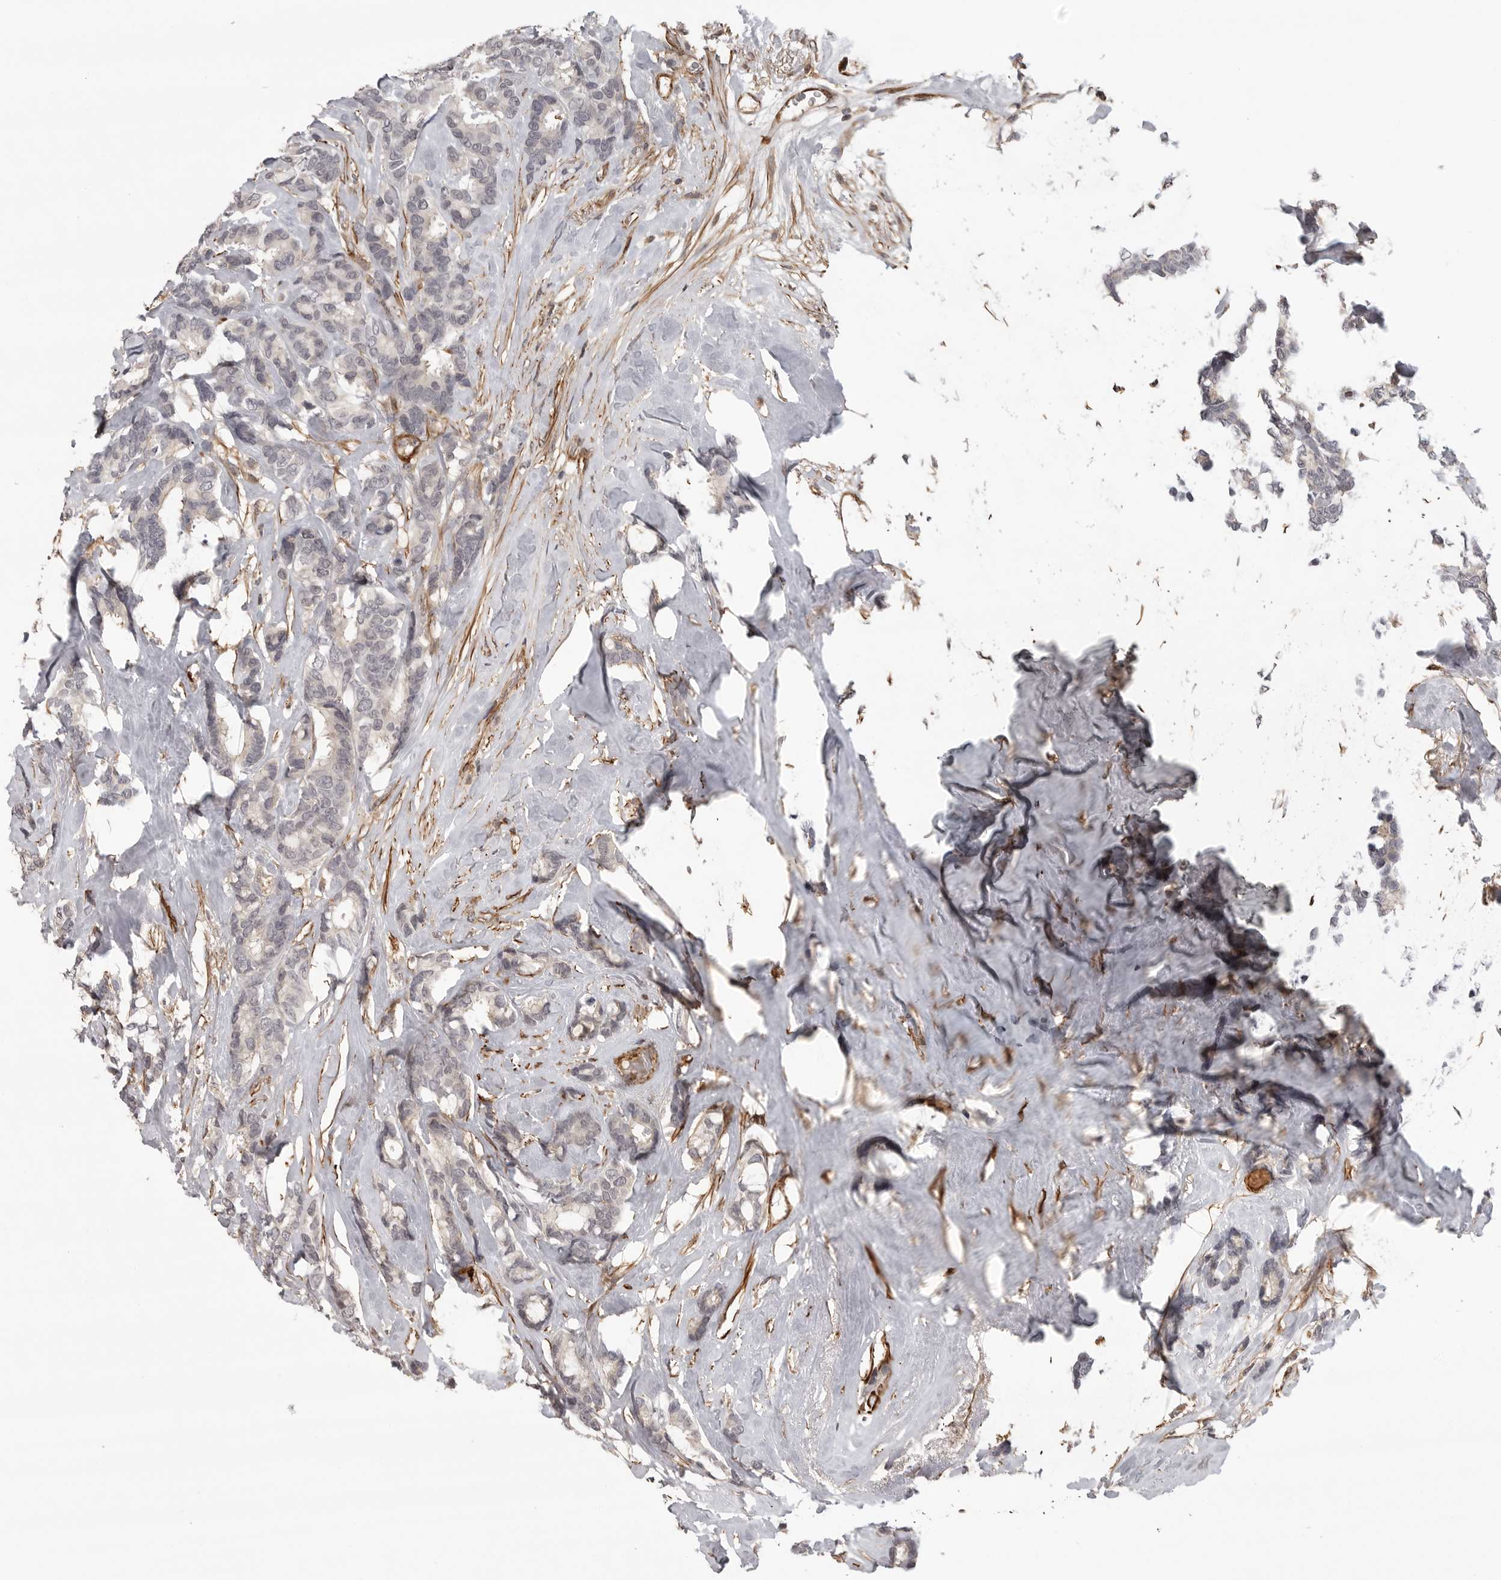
{"staining": {"intensity": "negative", "quantity": "none", "location": "none"}, "tissue": "breast cancer", "cell_type": "Tumor cells", "image_type": "cancer", "snomed": [{"axis": "morphology", "description": "Duct carcinoma"}, {"axis": "topography", "description": "Breast"}], "caption": "Tumor cells show no significant protein positivity in breast invasive ductal carcinoma.", "gene": "TUT4", "patient": {"sex": "female", "age": 87}}